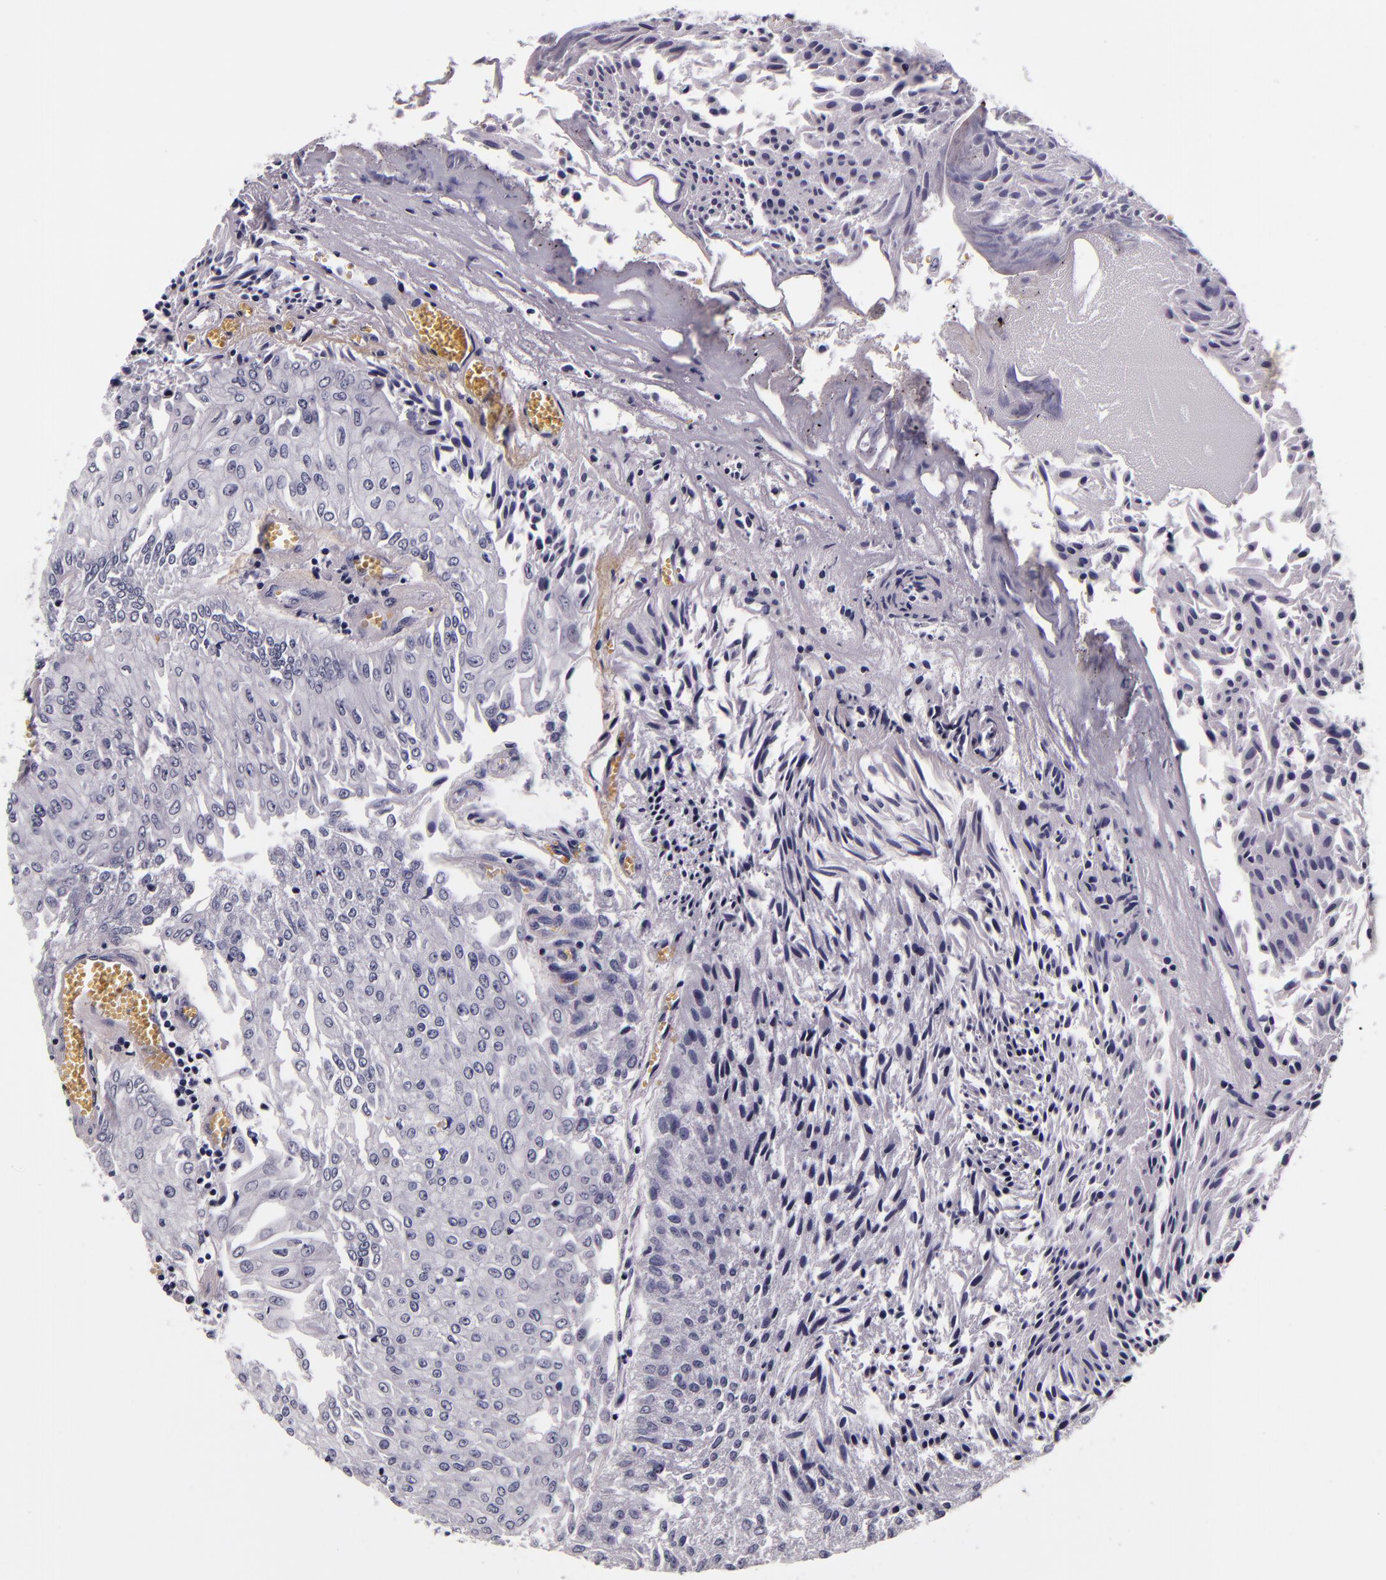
{"staining": {"intensity": "negative", "quantity": "none", "location": "none"}, "tissue": "urothelial cancer", "cell_type": "Tumor cells", "image_type": "cancer", "snomed": [{"axis": "morphology", "description": "Urothelial carcinoma, Low grade"}, {"axis": "topography", "description": "Urinary bladder"}], "caption": "Tumor cells show no significant expression in urothelial cancer. (DAB immunohistochemistry with hematoxylin counter stain).", "gene": "FBN1", "patient": {"sex": "male", "age": 86}}